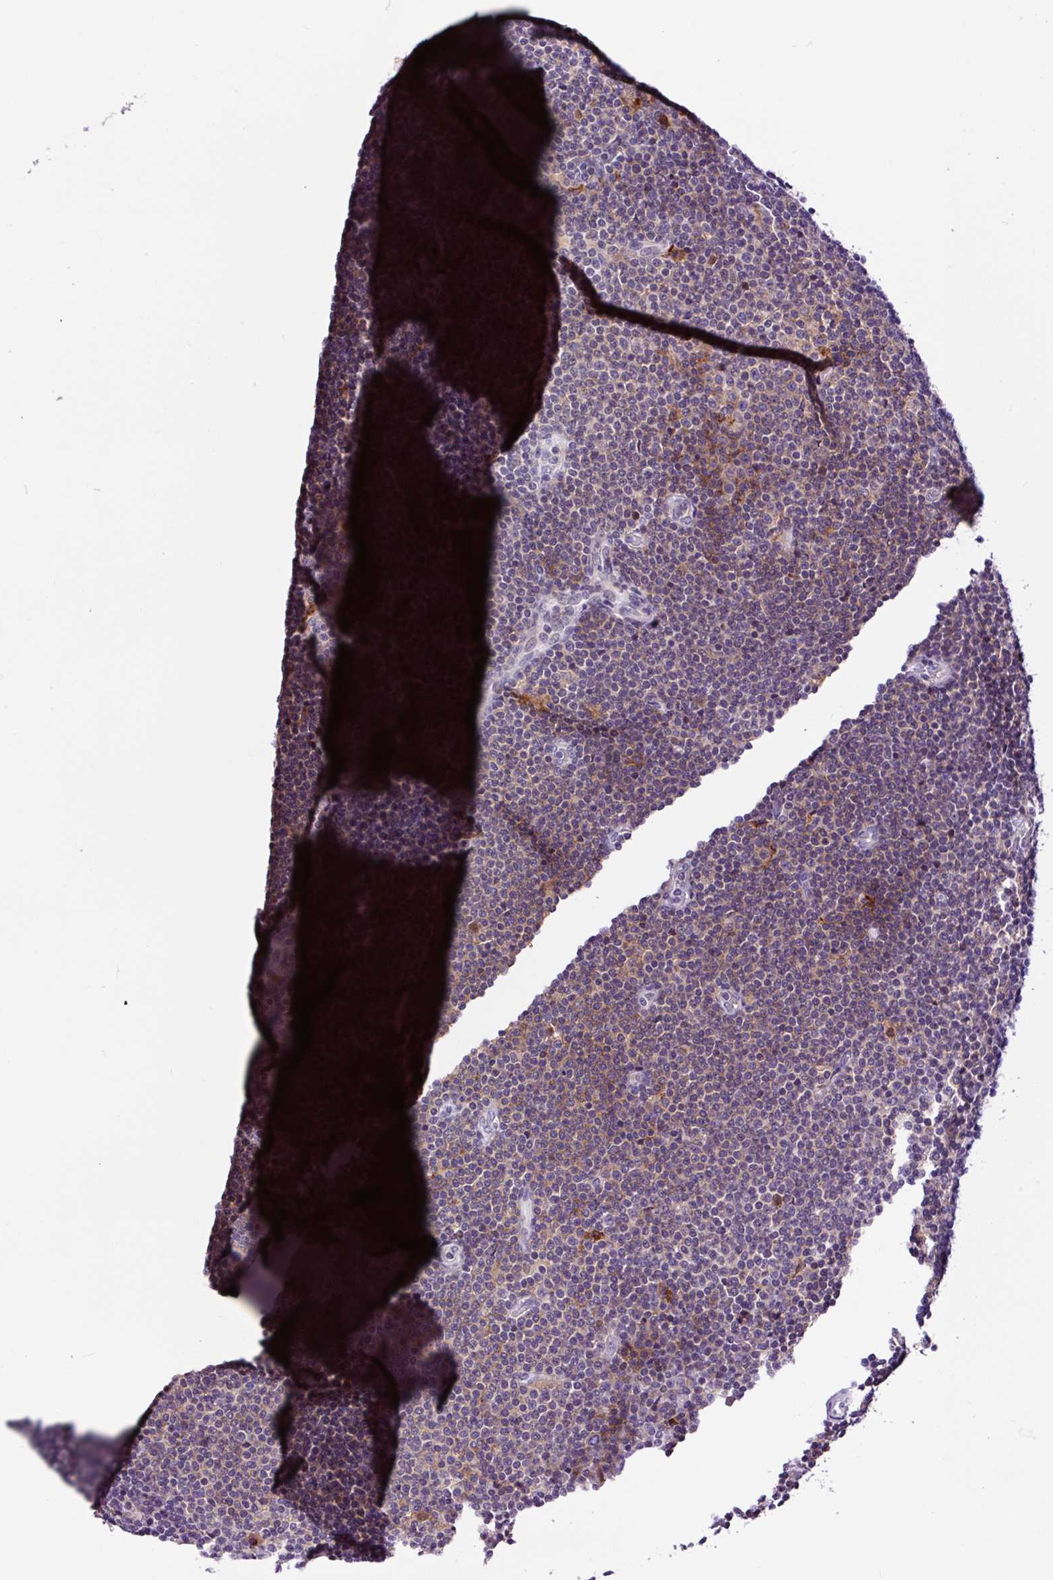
{"staining": {"intensity": "negative", "quantity": "none", "location": "none"}, "tissue": "lymphoma", "cell_type": "Tumor cells", "image_type": "cancer", "snomed": [{"axis": "morphology", "description": "Malignant lymphoma, non-Hodgkin's type, Low grade"}, {"axis": "topography", "description": "Lymph node"}], "caption": "Tumor cells are negative for protein expression in human lymphoma.", "gene": "TAFA3", "patient": {"sex": "male", "age": 48}}